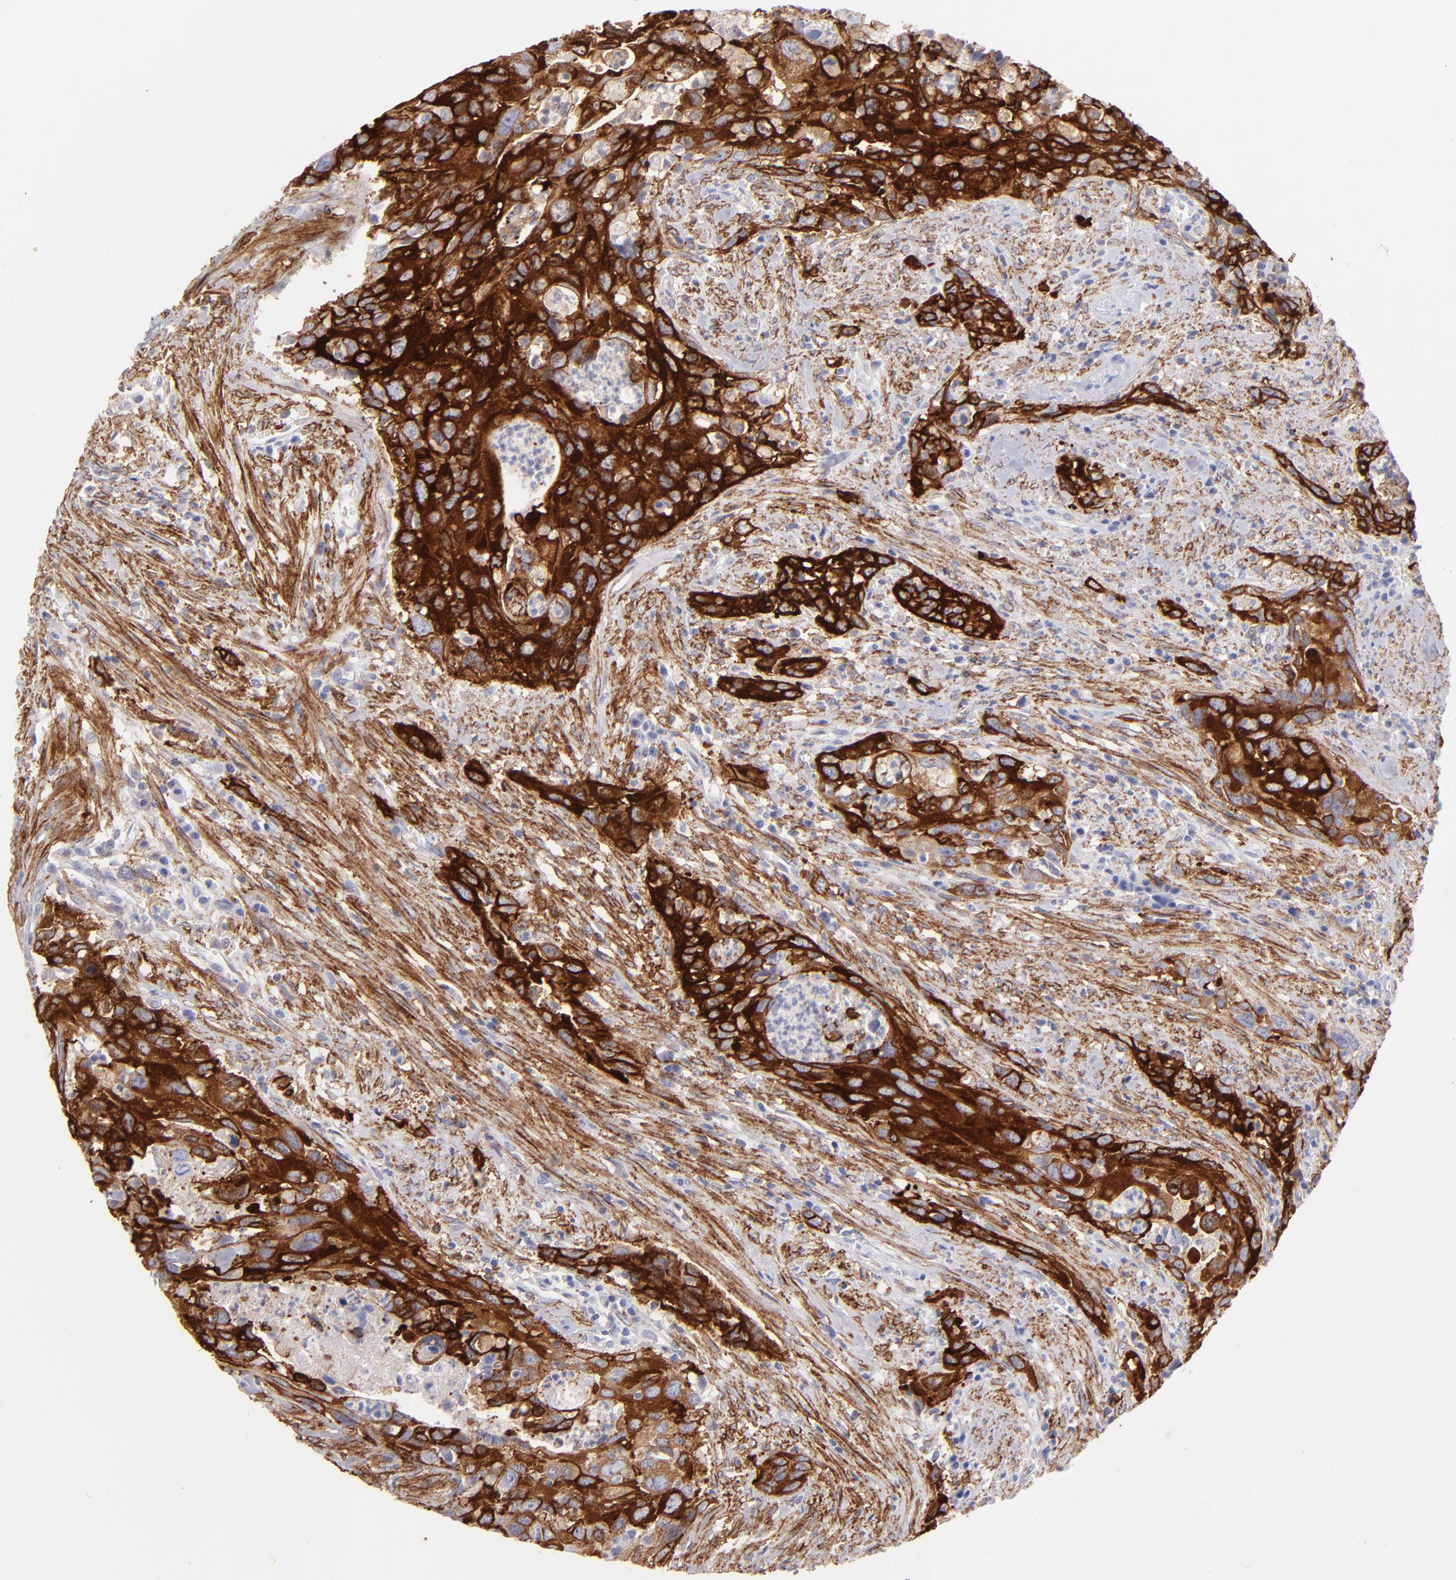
{"staining": {"intensity": "strong", "quantity": ">75%", "location": "cytoplasmic/membranous"}, "tissue": "urothelial cancer", "cell_type": "Tumor cells", "image_type": "cancer", "snomed": [{"axis": "morphology", "description": "Urothelial carcinoma, High grade"}, {"axis": "topography", "description": "Urinary bladder"}], "caption": "The immunohistochemical stain labels strong cytoplasmic/membranous positivity in tumor cells of urothelial carcinoma (high-grade) tissue.", "gene": "AHNAK2", "patient": {"sex": "male", "age": 71}}